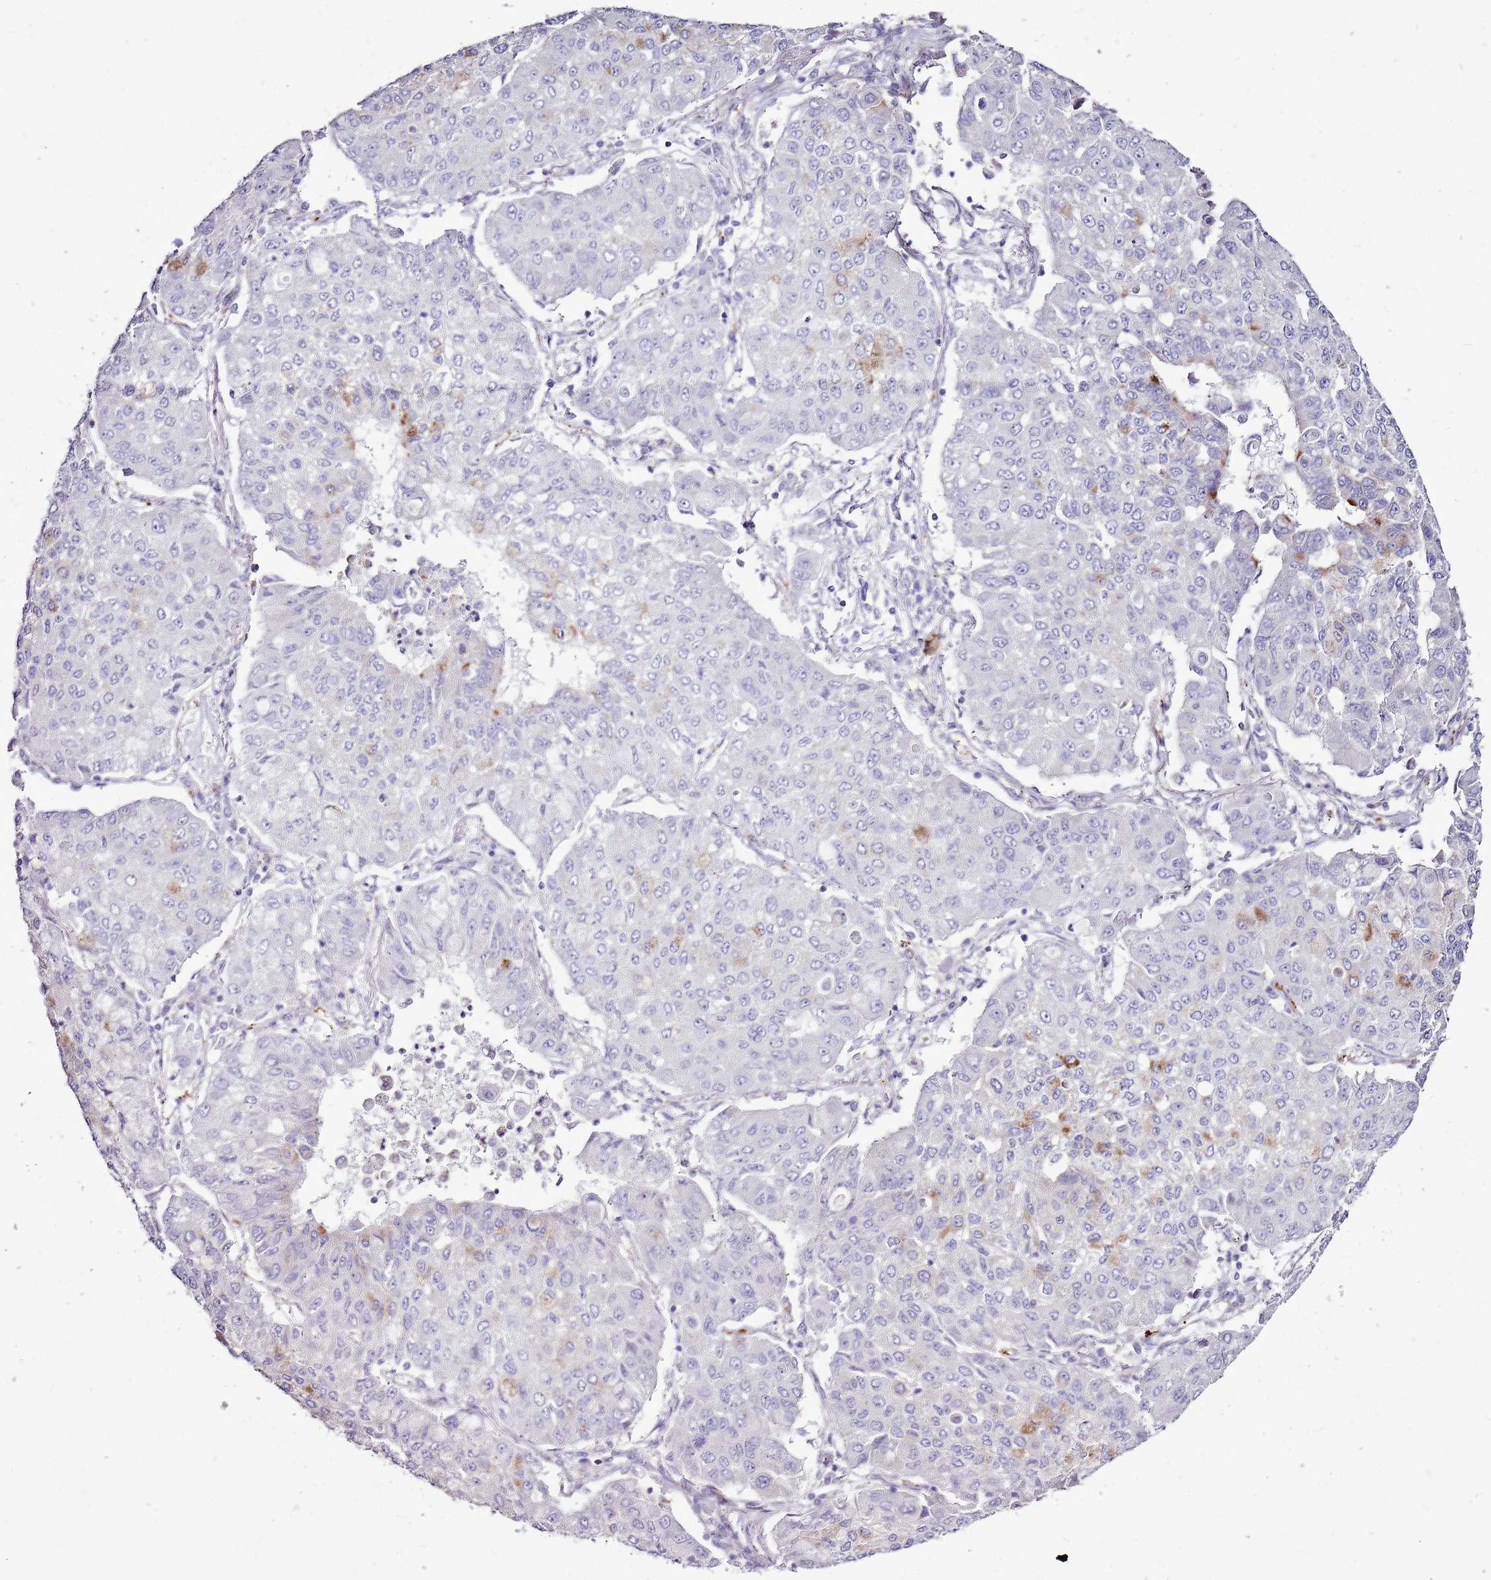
{"staining": {"intensity": "moderate", "quantity": "<25%", "location": "cytoplasmic/membranous"}, "tissue": "lung cancer", "cell_type": "Tumor cells", "image_type": "cancer", "snomed": [{"axis": "morphology", "description": "Squamous cell carcinoma, NOS"}, {"axis": "topography", "description": "Lung"}], "caption": "Human lung cancer (squamous cell carcinoma) stained for a protein (brown) reveals moderate cytoplasmic/membranous positive staining in approximately <25% of tumor cells.", "gene": "CHAC2", "patient": {"sex": "male", "age": 74}}